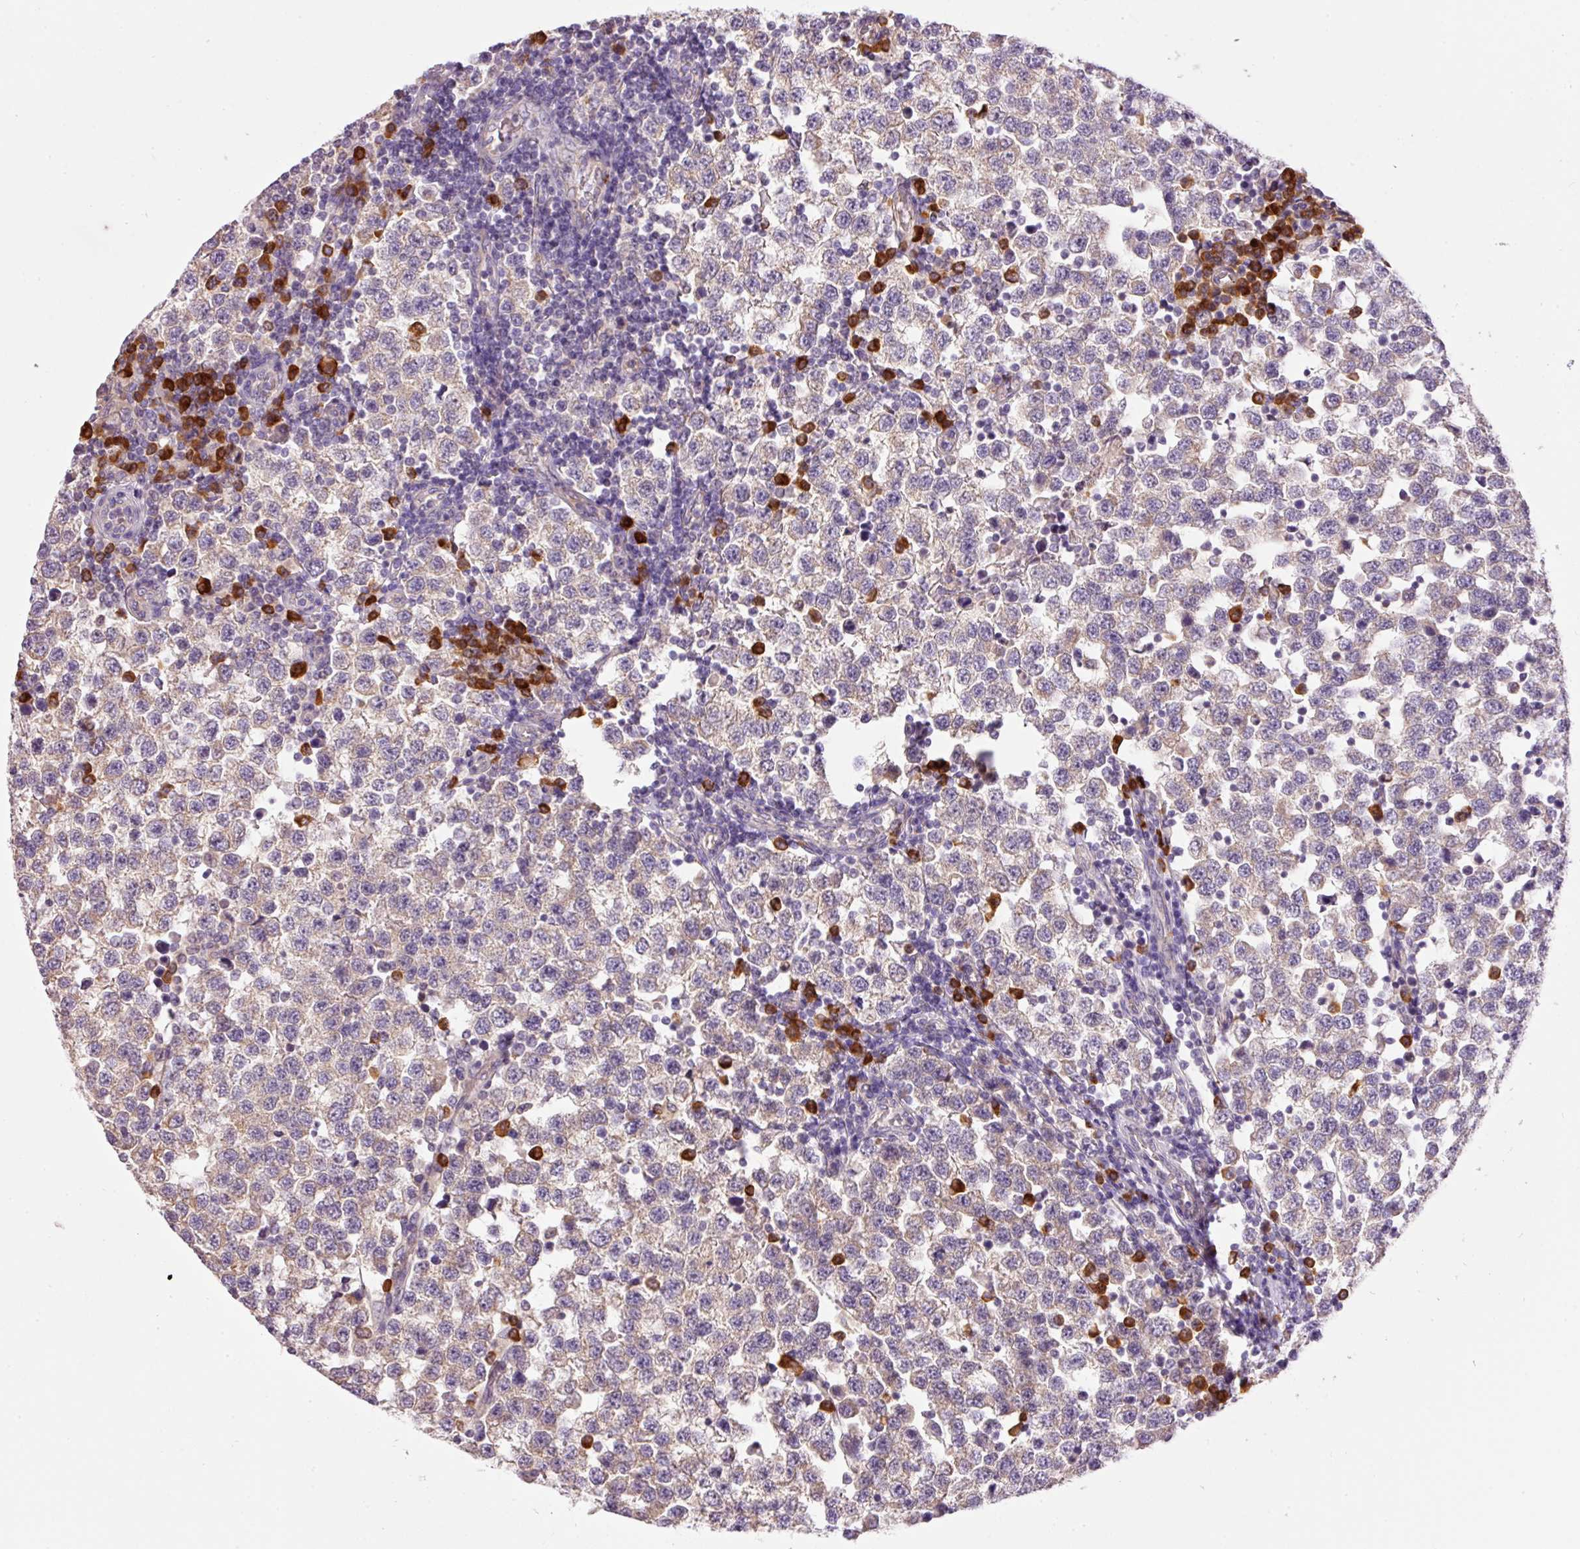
{"staining": {"intensity": "weak", "quantity": ">75%", "location": "cytoplasmic/membranous"}, "tissue": "testis cancer", "cell_type": "Tumor cells", "image_type": "cancer", "snomed": [{"axis": "morphology", "description": "Seminoma, NOS"}, {"axis": "topography", "description": "Testis"}], "caption": "Brown immunohistochemical staining in testis cancer (seminoma) reveals weak cytoplasmic/membranous staining in about >75% of tumor cells. The staining was performed using DAB (3,3'-diaminobenzidine) to visualize the protein expression in brown, while the nuclei were stained in blue with hematoxylin (Magnification: 20x).", "gene": "PNPLA5", "patient": {"sex": "male", "age": 34}}